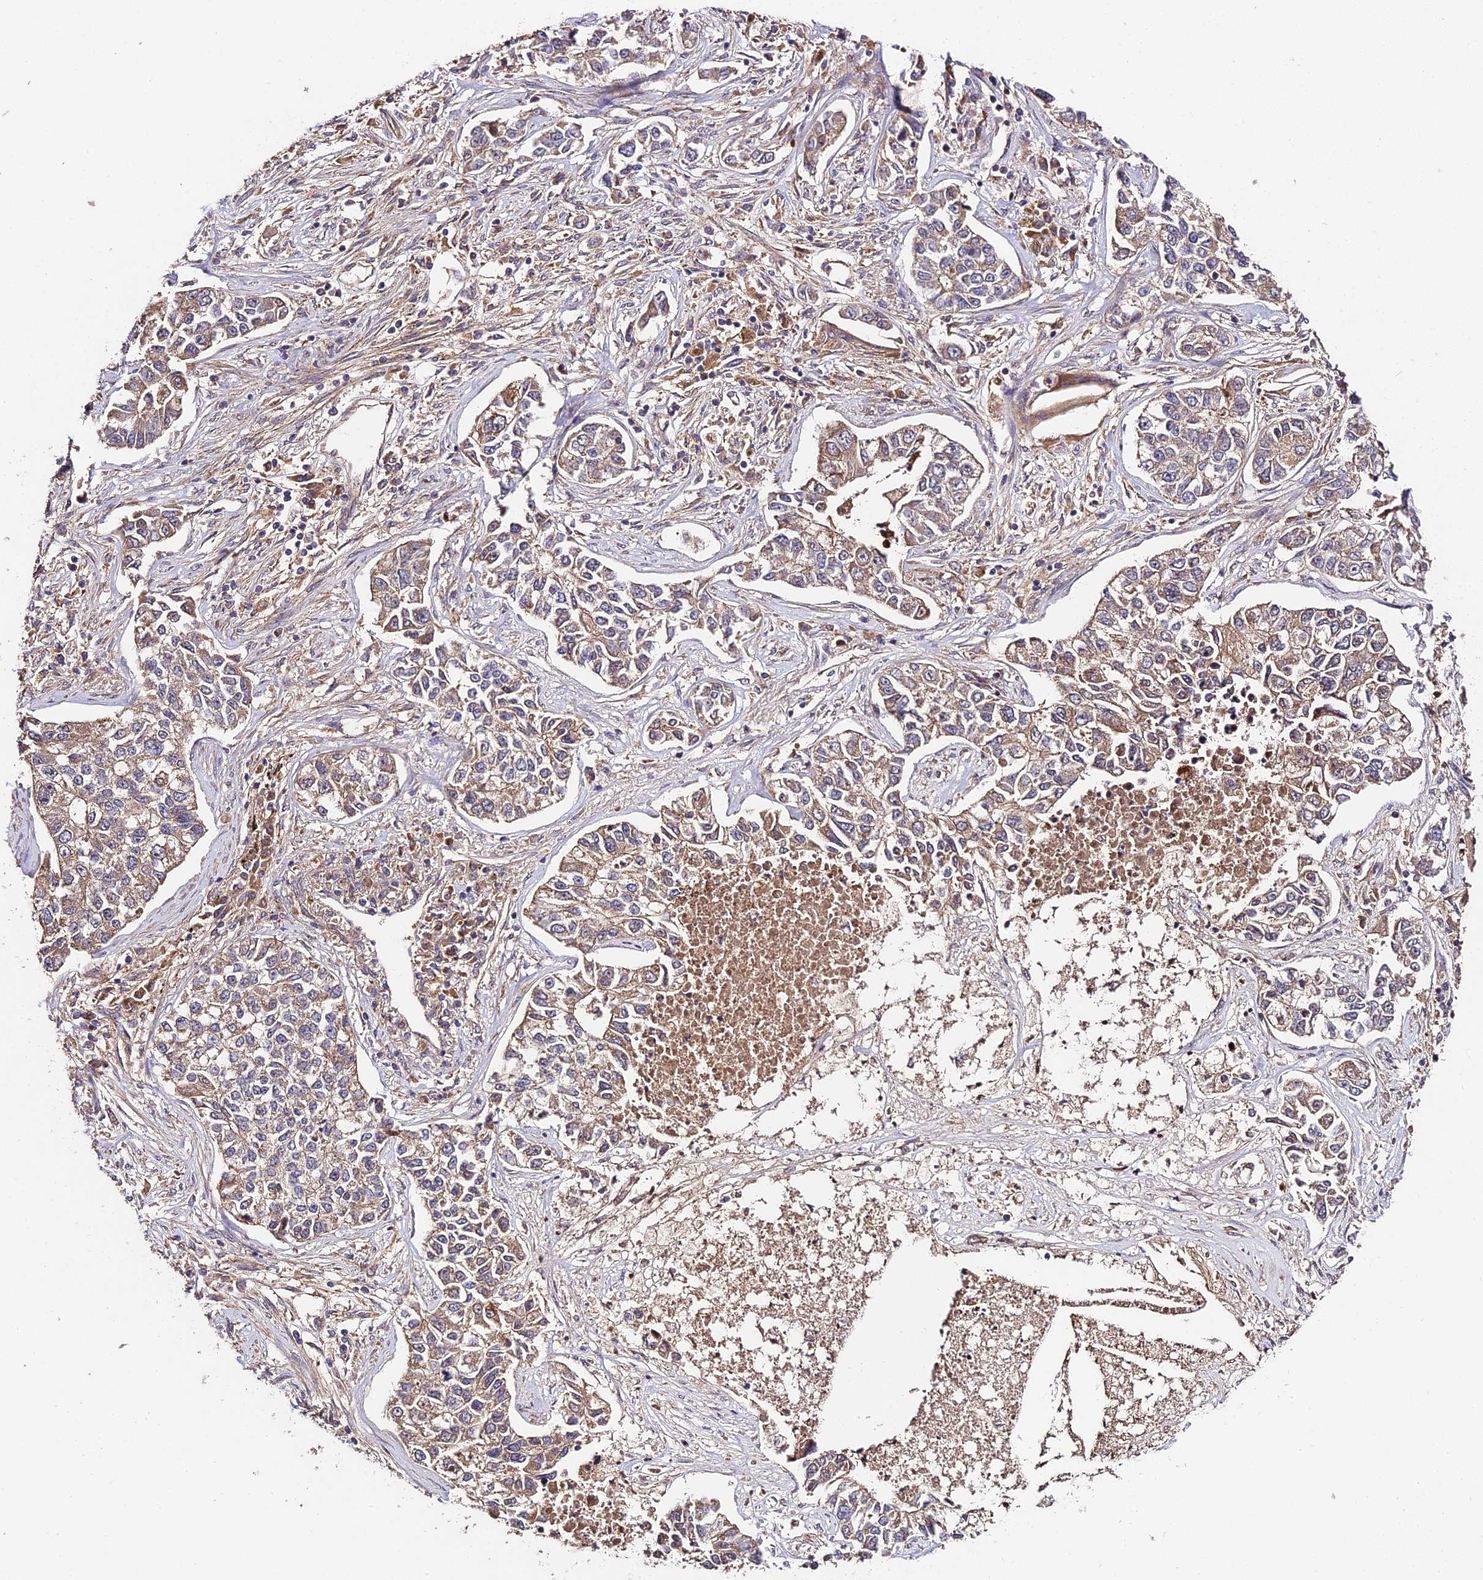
{"staining": {"intensity": "weak", "quantity": ">75%", "location": "cytoplasmic/membranous"}, "tissue": "lung cancer", "cell_type": "Tumor cells", "image_type": "cancer", "snomed": [{"axis": "morphology", "description": "Adenocarcinoma, NOS"}, {"axis": "topography", "description": "Lung"}], "caption": "Protein positivity by immunohistochemistry (IHC) exhibits weak cytoplasmic/membranous positivity in about >75% of tumor cells in lung cancer.", "gene": "C3orf20", "patient": {"sex": "male", "age": 49}}